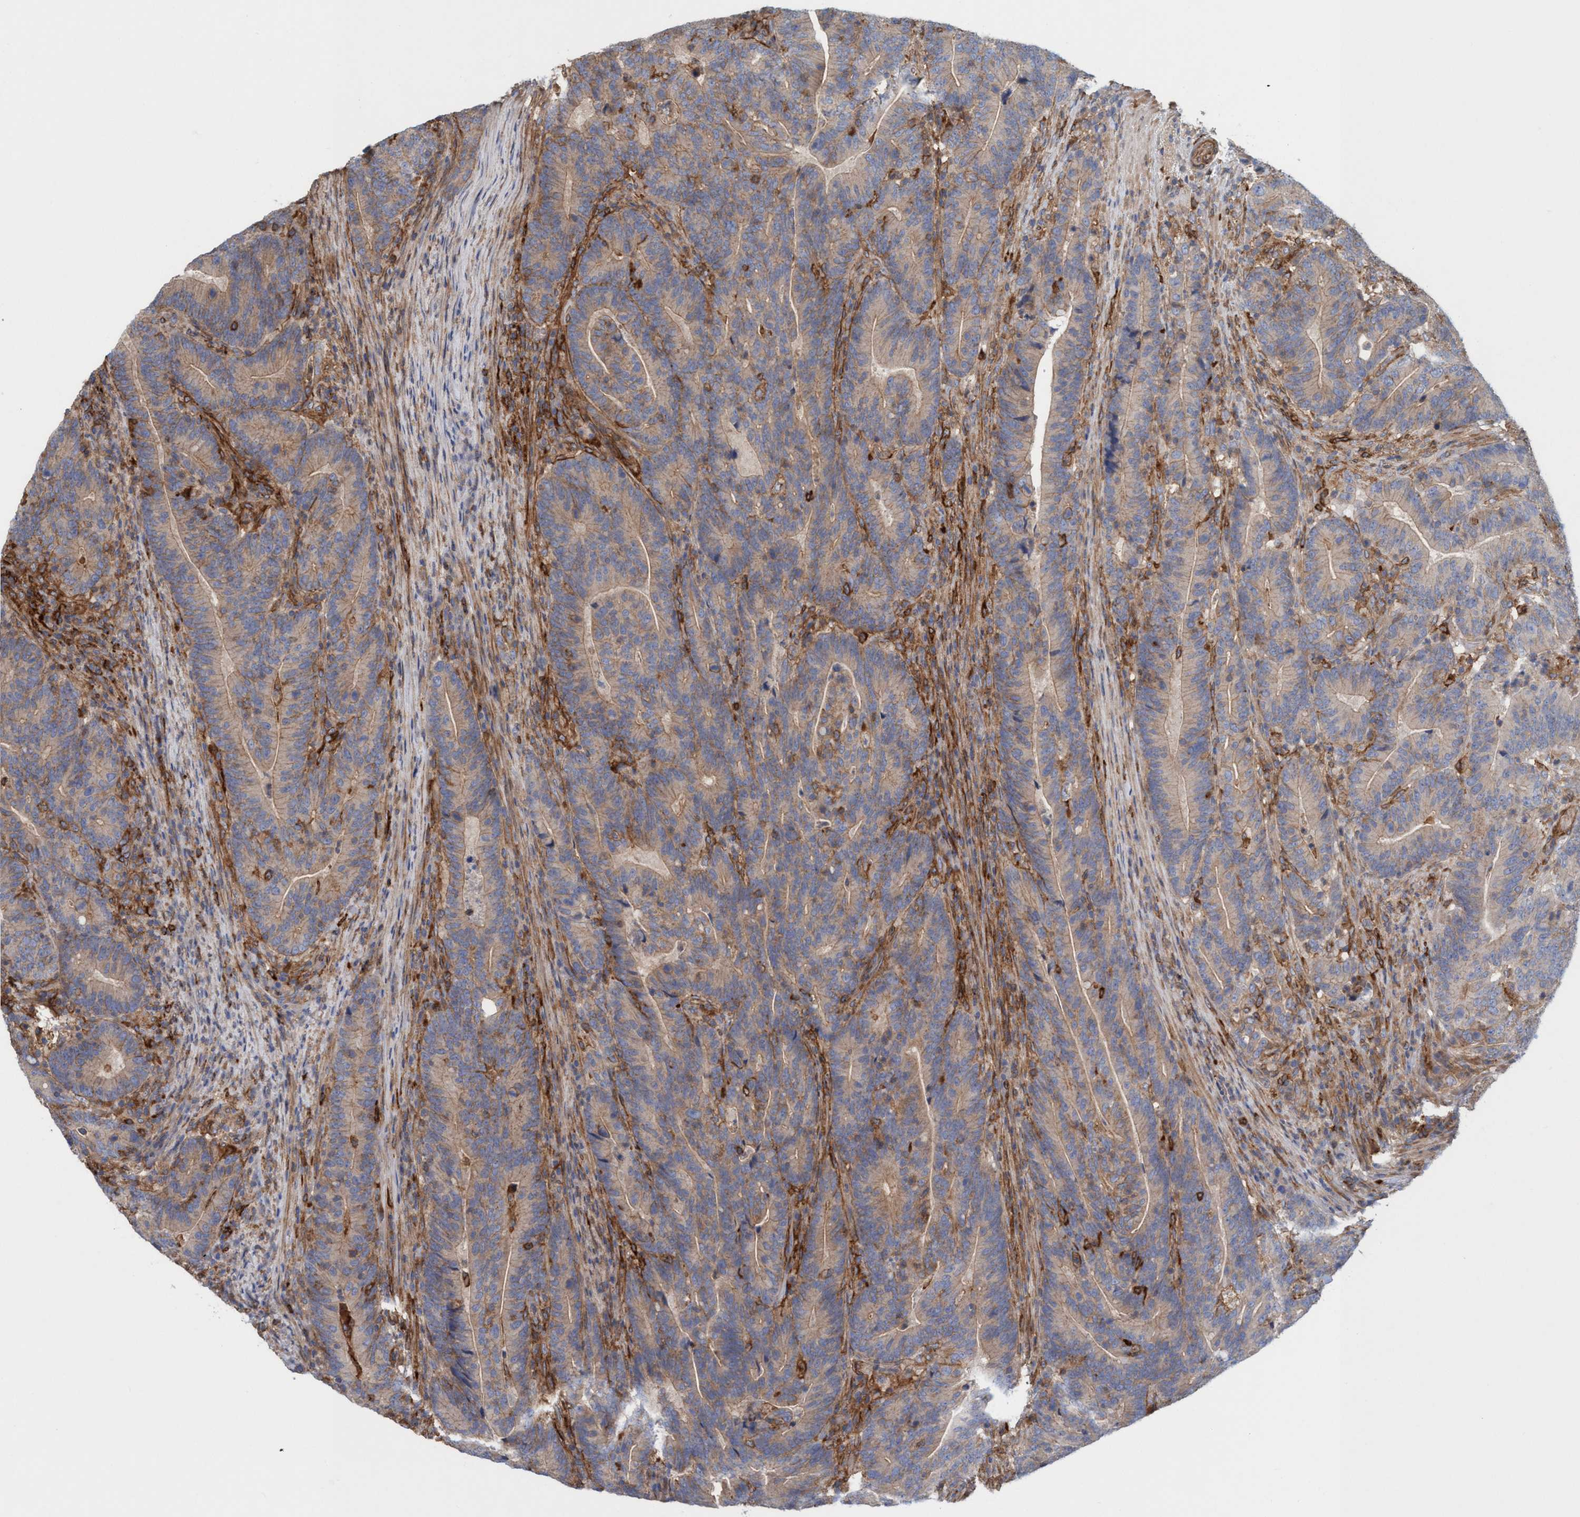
{"staining": {"intensity": "weak", "quantity": "<25%", "location": "cytoplasmic/membranous"}, "tissue": "colorectal cancer", "cell_type": "Tumor cells", "image_type": "cancer", "snomed": [{"axis": "morphology", "description": "Adenocarcinoma, NOS"}, {"axis": "topography", "description": "Colon"}], "caption": "Micrograph shows no protein positivity in tumor cells of colorectal cancer (adenocarcinoma) tissue.", "gene": "SPECC1", "patient": {"sex": "female", "age": 66}}